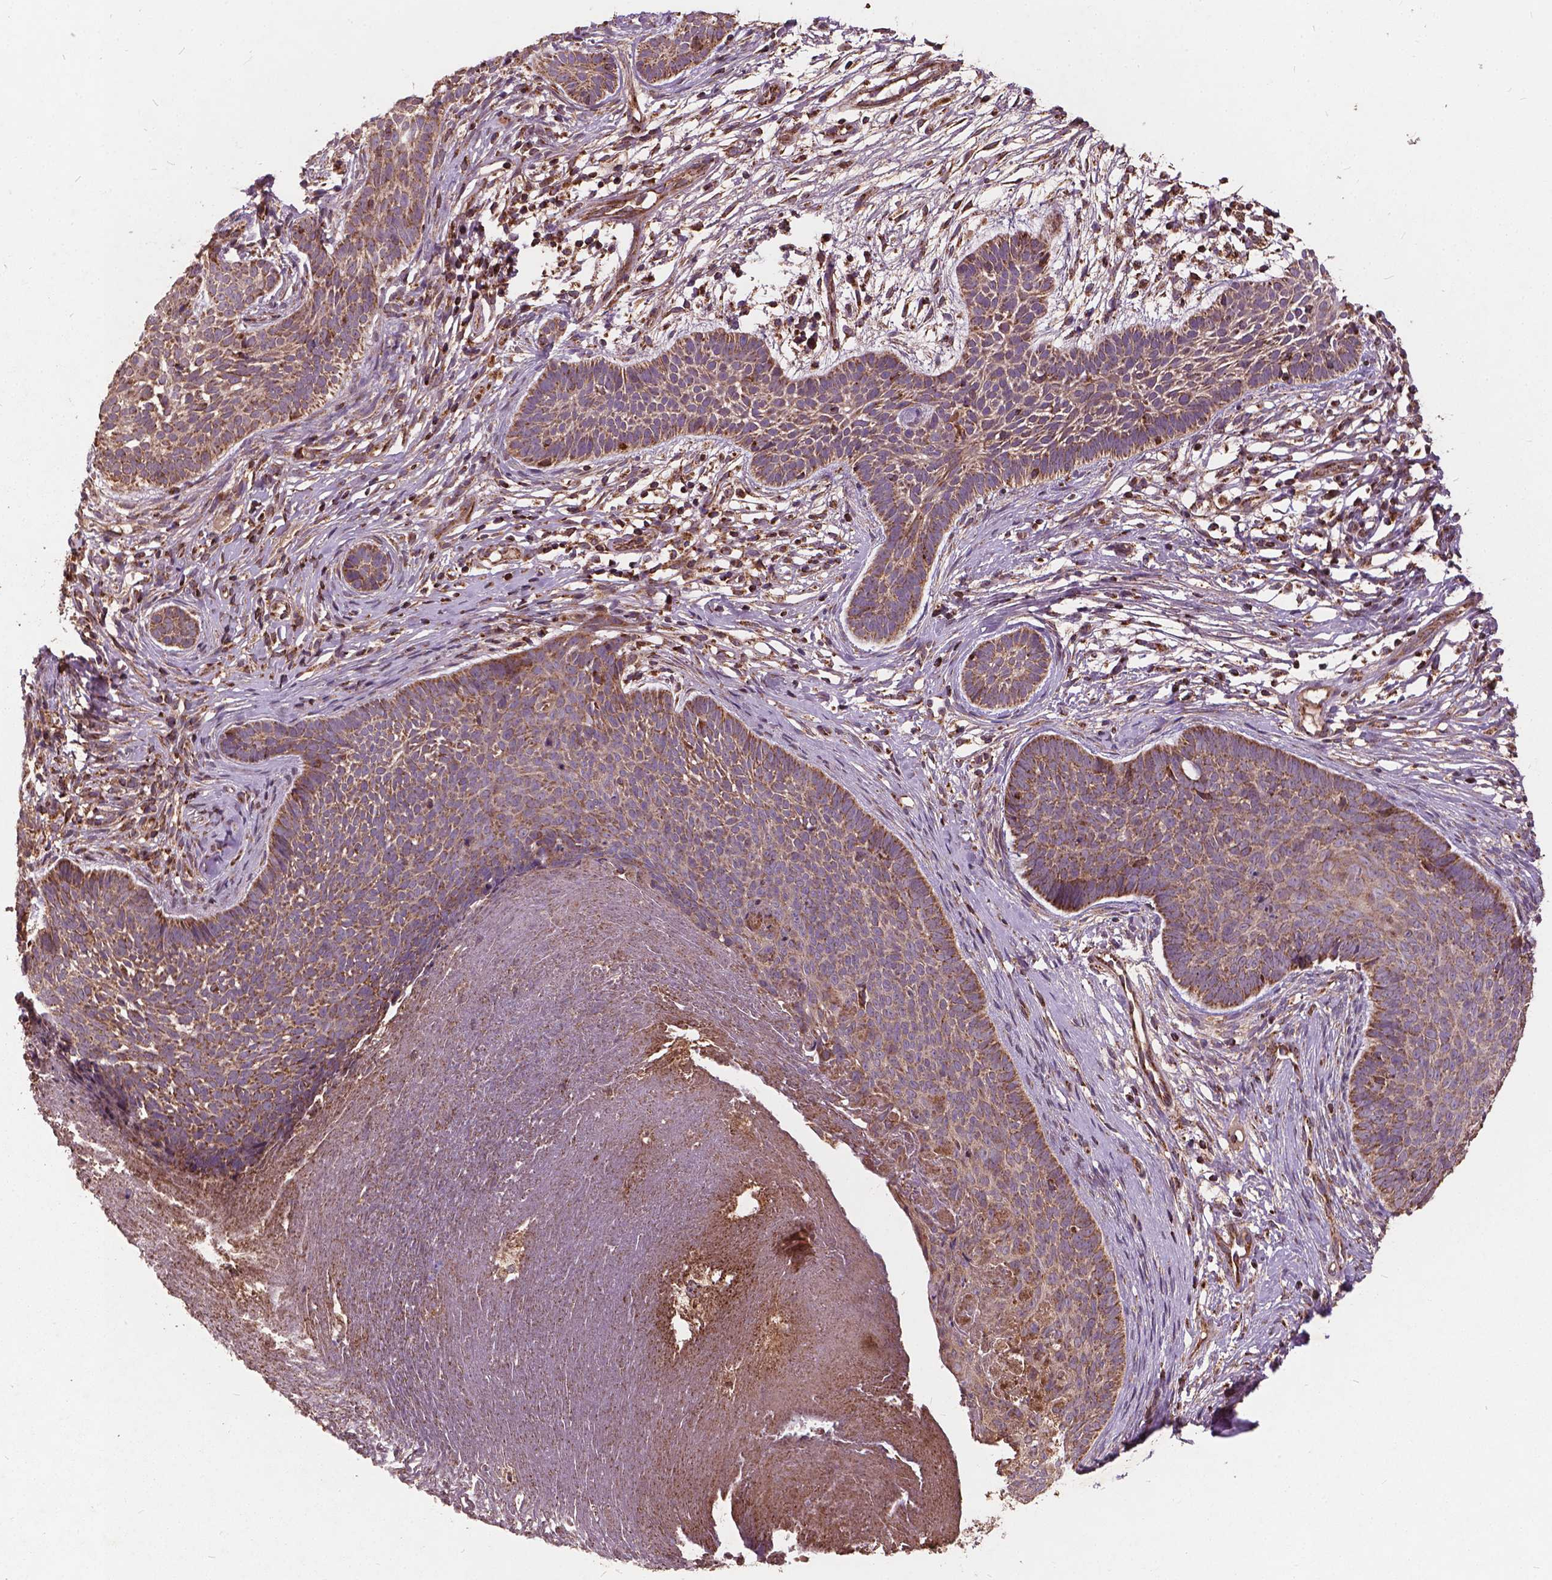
{"staining": {"intensity": "moderate", "quantity": ">75%", "location": "cytoplasmic/membranous"}, "tissue": "skin cancer", "cell_type": "Tumor cells", "image_type": "cancer", "snomed": [{"axis": "morphology", "description": "Basal cell carcinoma"}, {"axis": "topography", "description": "Skin"}], "caption": "Immunohistochemistry histopathology image of neoplastic tissue: skin cancer (basal cell carcinoma) stained using IHC reveals medium levels of moderate protein expression localized specifically in the cytoplasmic/membranous of tumor cells, appearing as a cytoplasmic/membranous brown color.", "gene": "UBXN2A", "patient": {"sex": "male", "age": 85}}